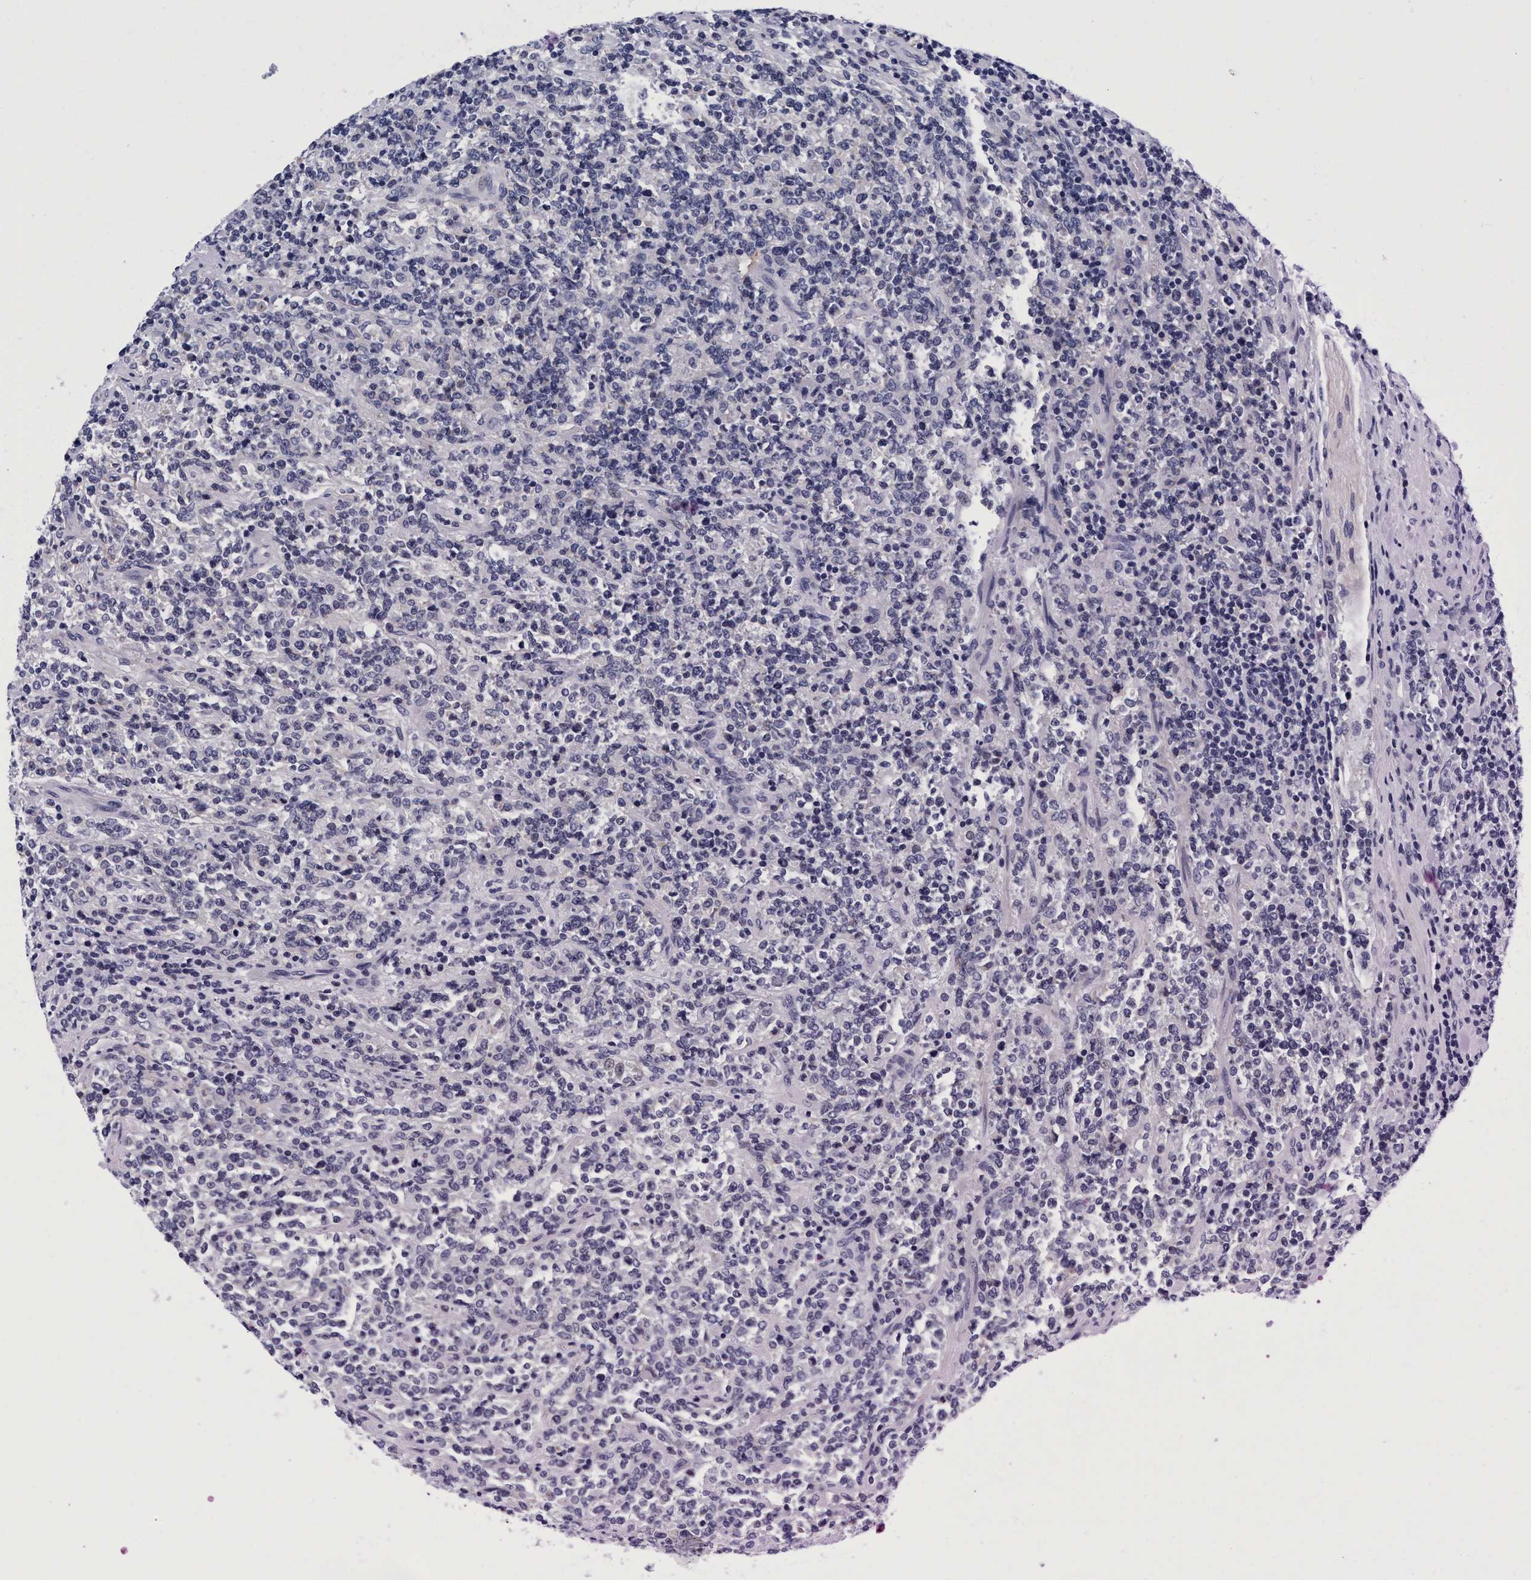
{"staining": {"intensity": "negative", "quantity": "none", "location": "none"}, "tissue": "lymphoma", "cell_type": "Tumor cells", "image_type": "cancer", "snomed": [{"axis": "morphology", "description": "Malignant lymphoma, non-Hodgkin's type, High grade"}, {"axis": "topography", "description": "Soft tissue"}], "caption": "The histopathology image displays no significant positivity in tumor cells of lymphoma.", "gene": "PLPPR1", "patient": {"sex": "male", "age": 18}}